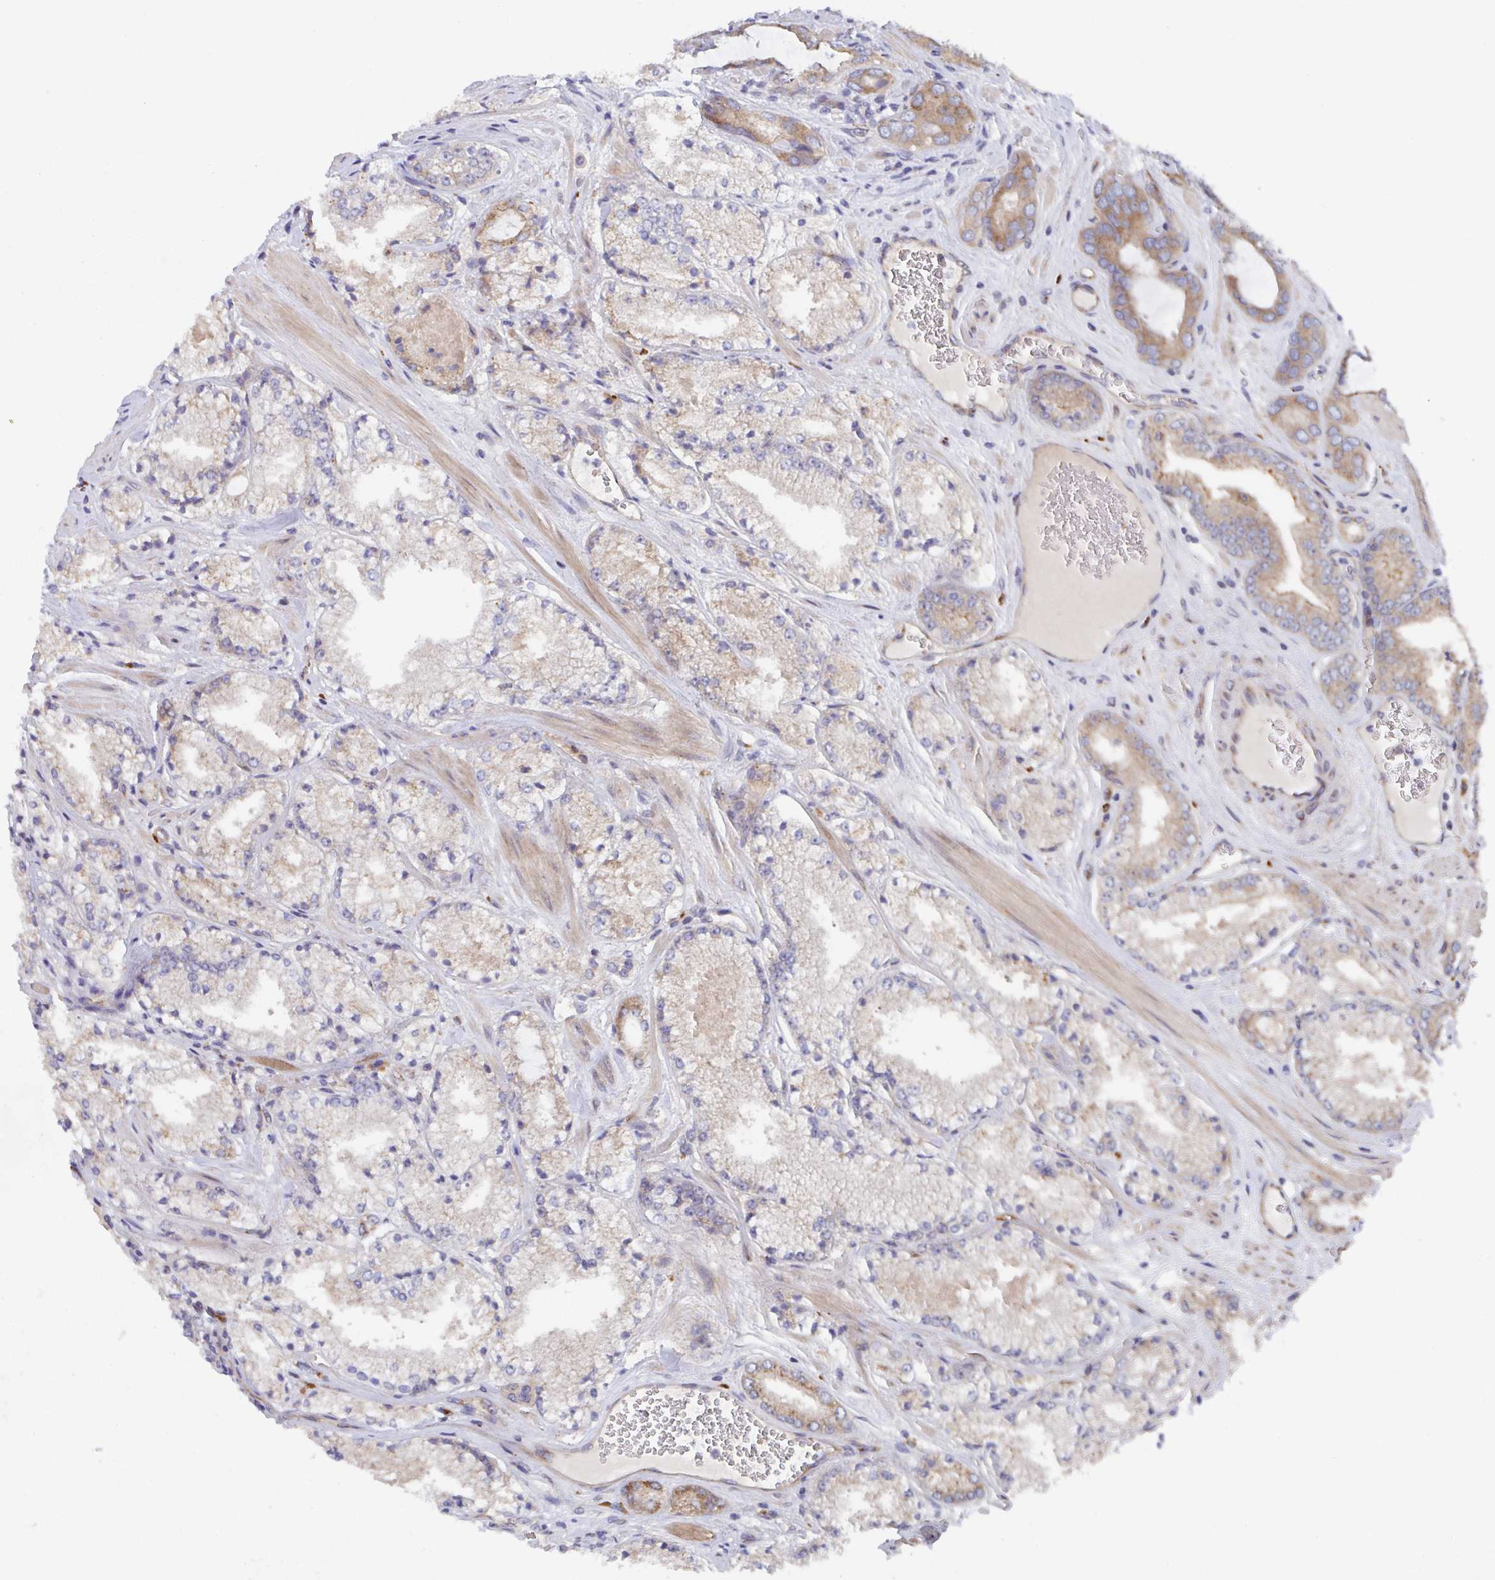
{"staining": {"intensity": "moderate", "quantity": "<25%", "location": "cytoplasmic/membranous"}, "tissue": "prostate cancer", "cell_type": "Tumor cells", "image_type": "cancer", "snomed": [{"axis": "morphology", "description": "Adenocarcinoma, High grade"}, {"axis": "topography", "description": "Prostate"}], "caption": "Immunohistochemical staining of prostate cancer (high-grade adenocarcinoma) exhibits moderate cytoplasmic/membranous protein staining in about <25% of tumor cells.", "gene": "FJX1", "patient": {"sex": "male", "age": 63}}